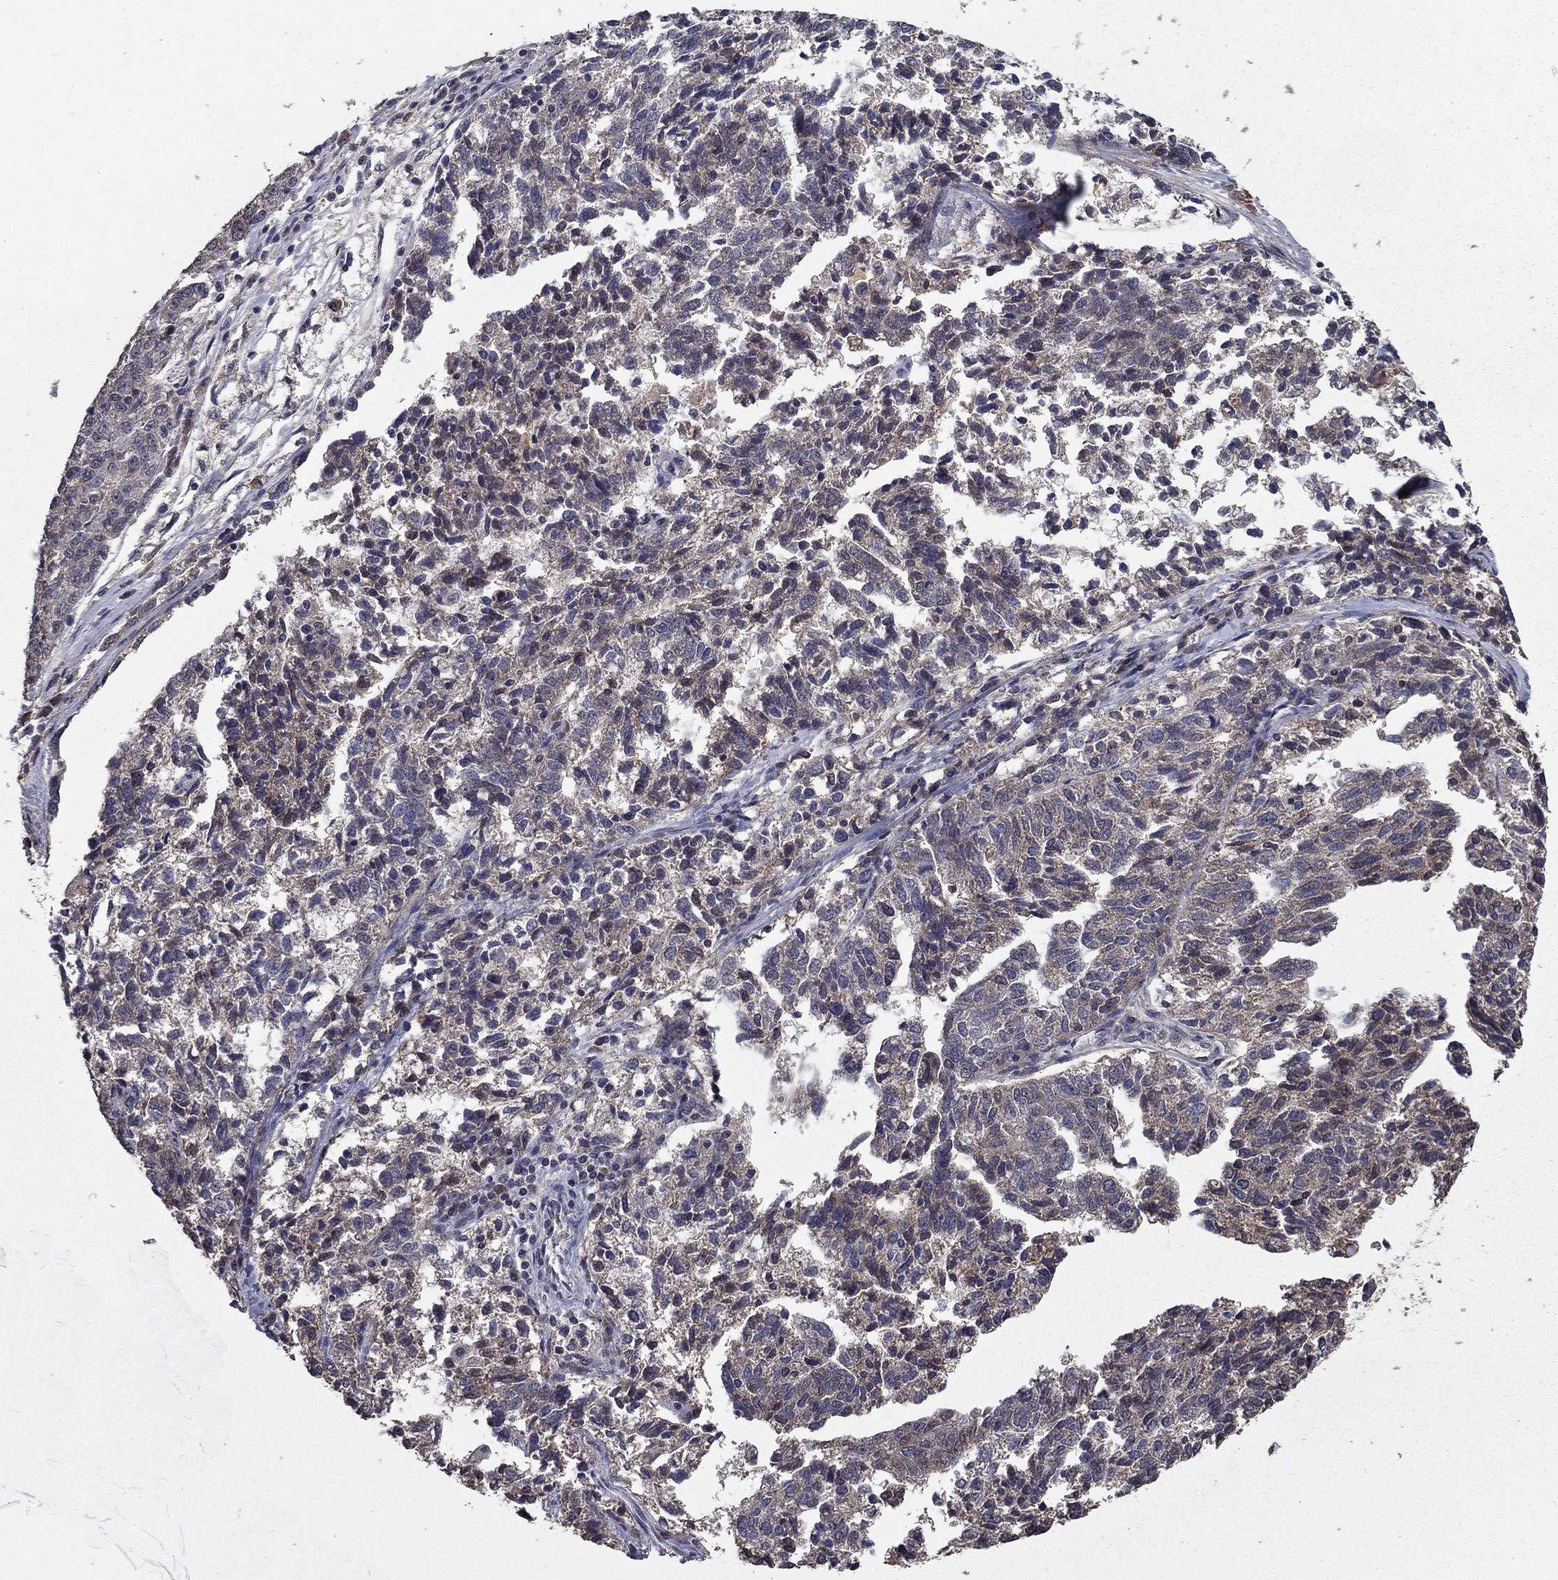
{"staining": {"intensity": "negative", "quantity": "none", "location": "none"}, "tissue": "ovarian cancer", "cell_type": "Tumor cells", "image_type": "cancer", "snomed": [{"axis": "morphology", "description": "Cystadenocarcinoma, serous, NOS"}, {"axis": "topography", "description": "Ovary"}], "caption": "Photomicrograph shows no protein expression in tumor cells of ovarian serous cystadenocarcinoma tissue.", "gene": "DHRS1", "patient": {"sex": "female", "age": 71}}